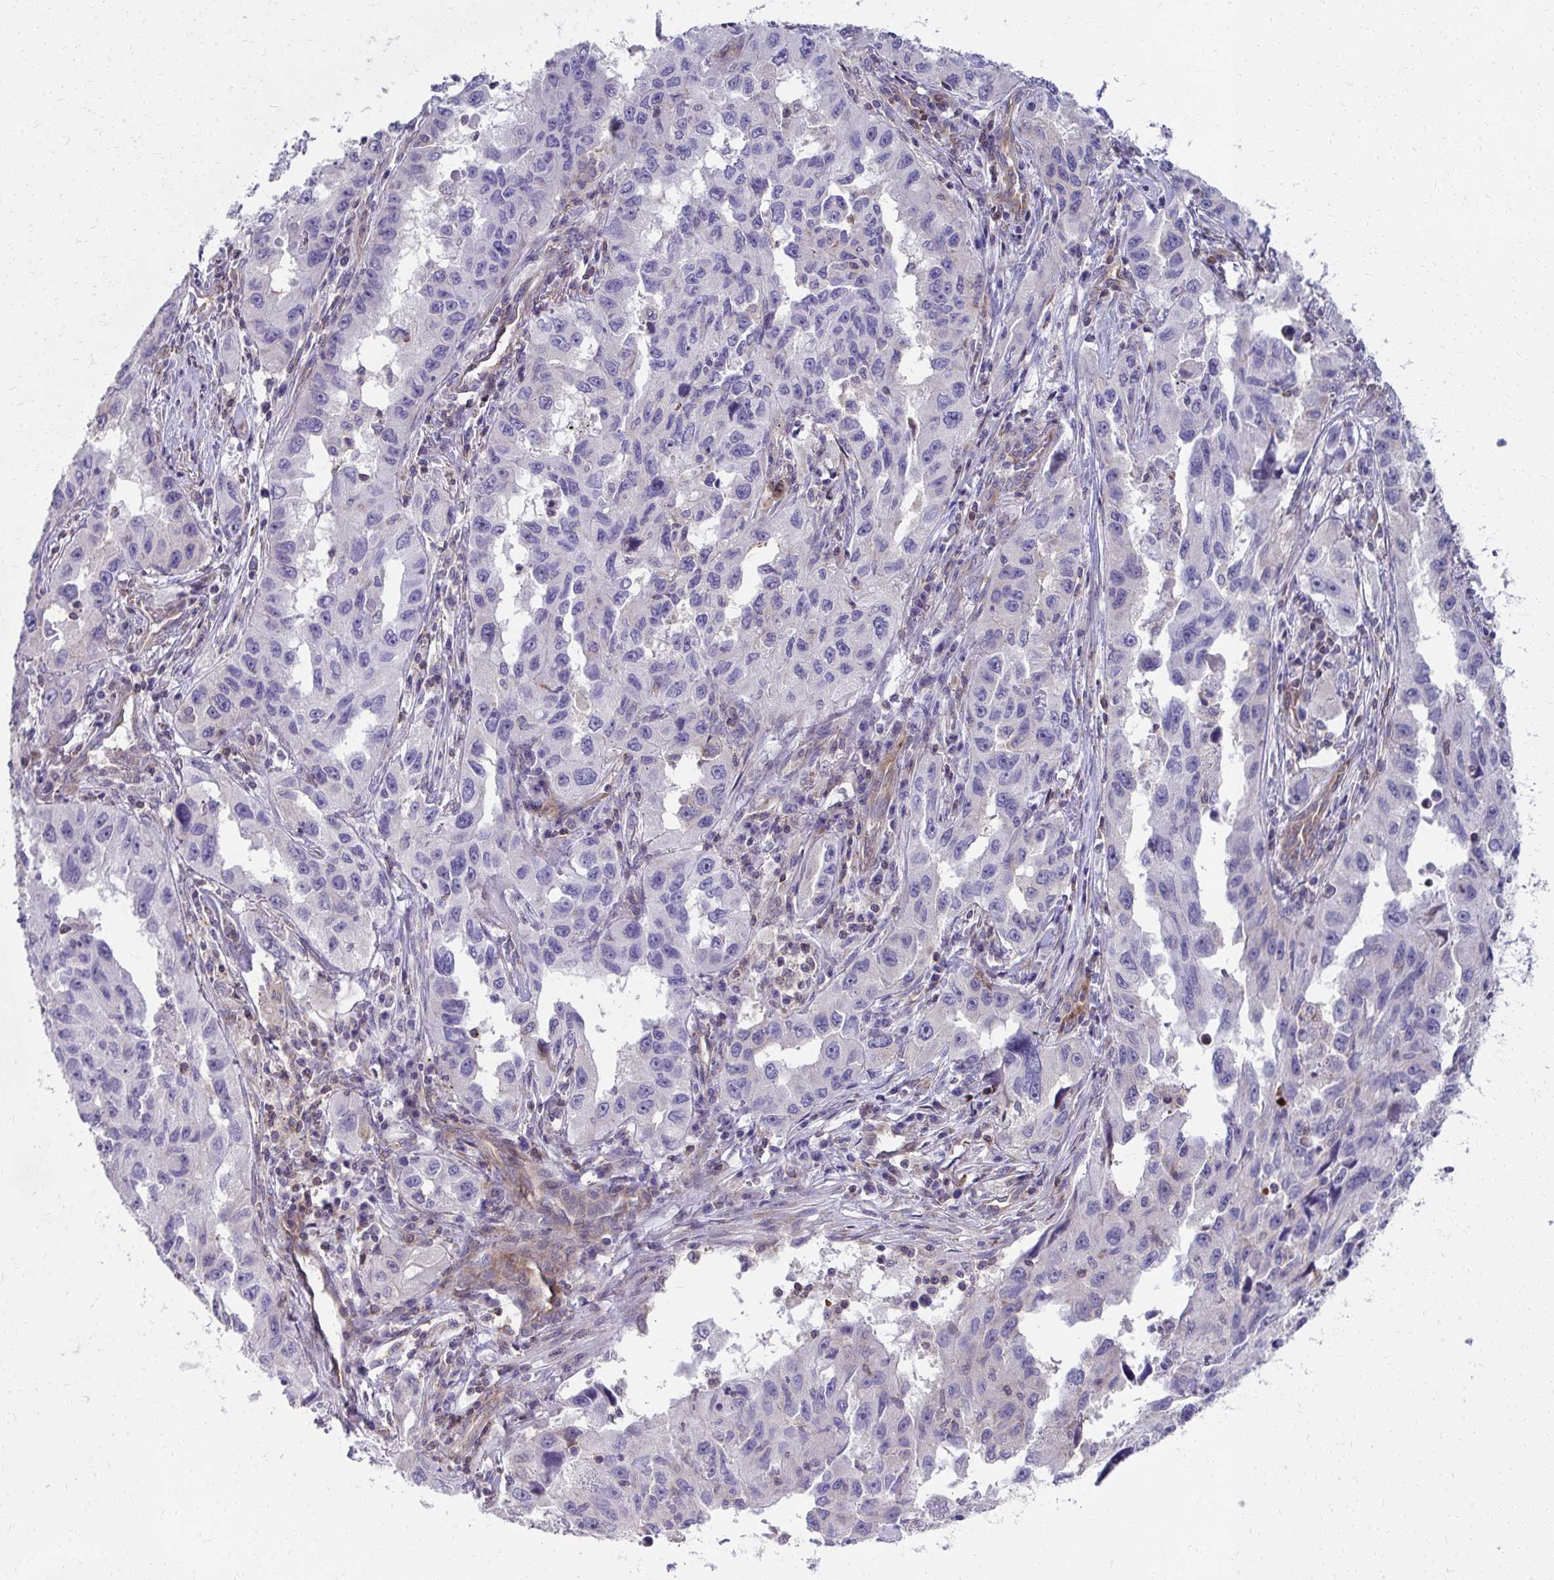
{"staining": {"intensity": "negative", "quantity": "none", "location": "none"}, "tissue": "lung cancer", "cell_type": "Tumor cells", "image_type": "cancer", "snomed": [{"axis": "morphology", "description": "Adenocarcinoma, NOS"}, {"axis": "topography", "description": "Lung"}], "caption": "This is a photomicrograph of immunohistochemistry (IHC) staining of lung cancer, which shows no expression in tumor cells.", "gene": "FOXN3", "patient": {"sex": "female", "age": 73}}